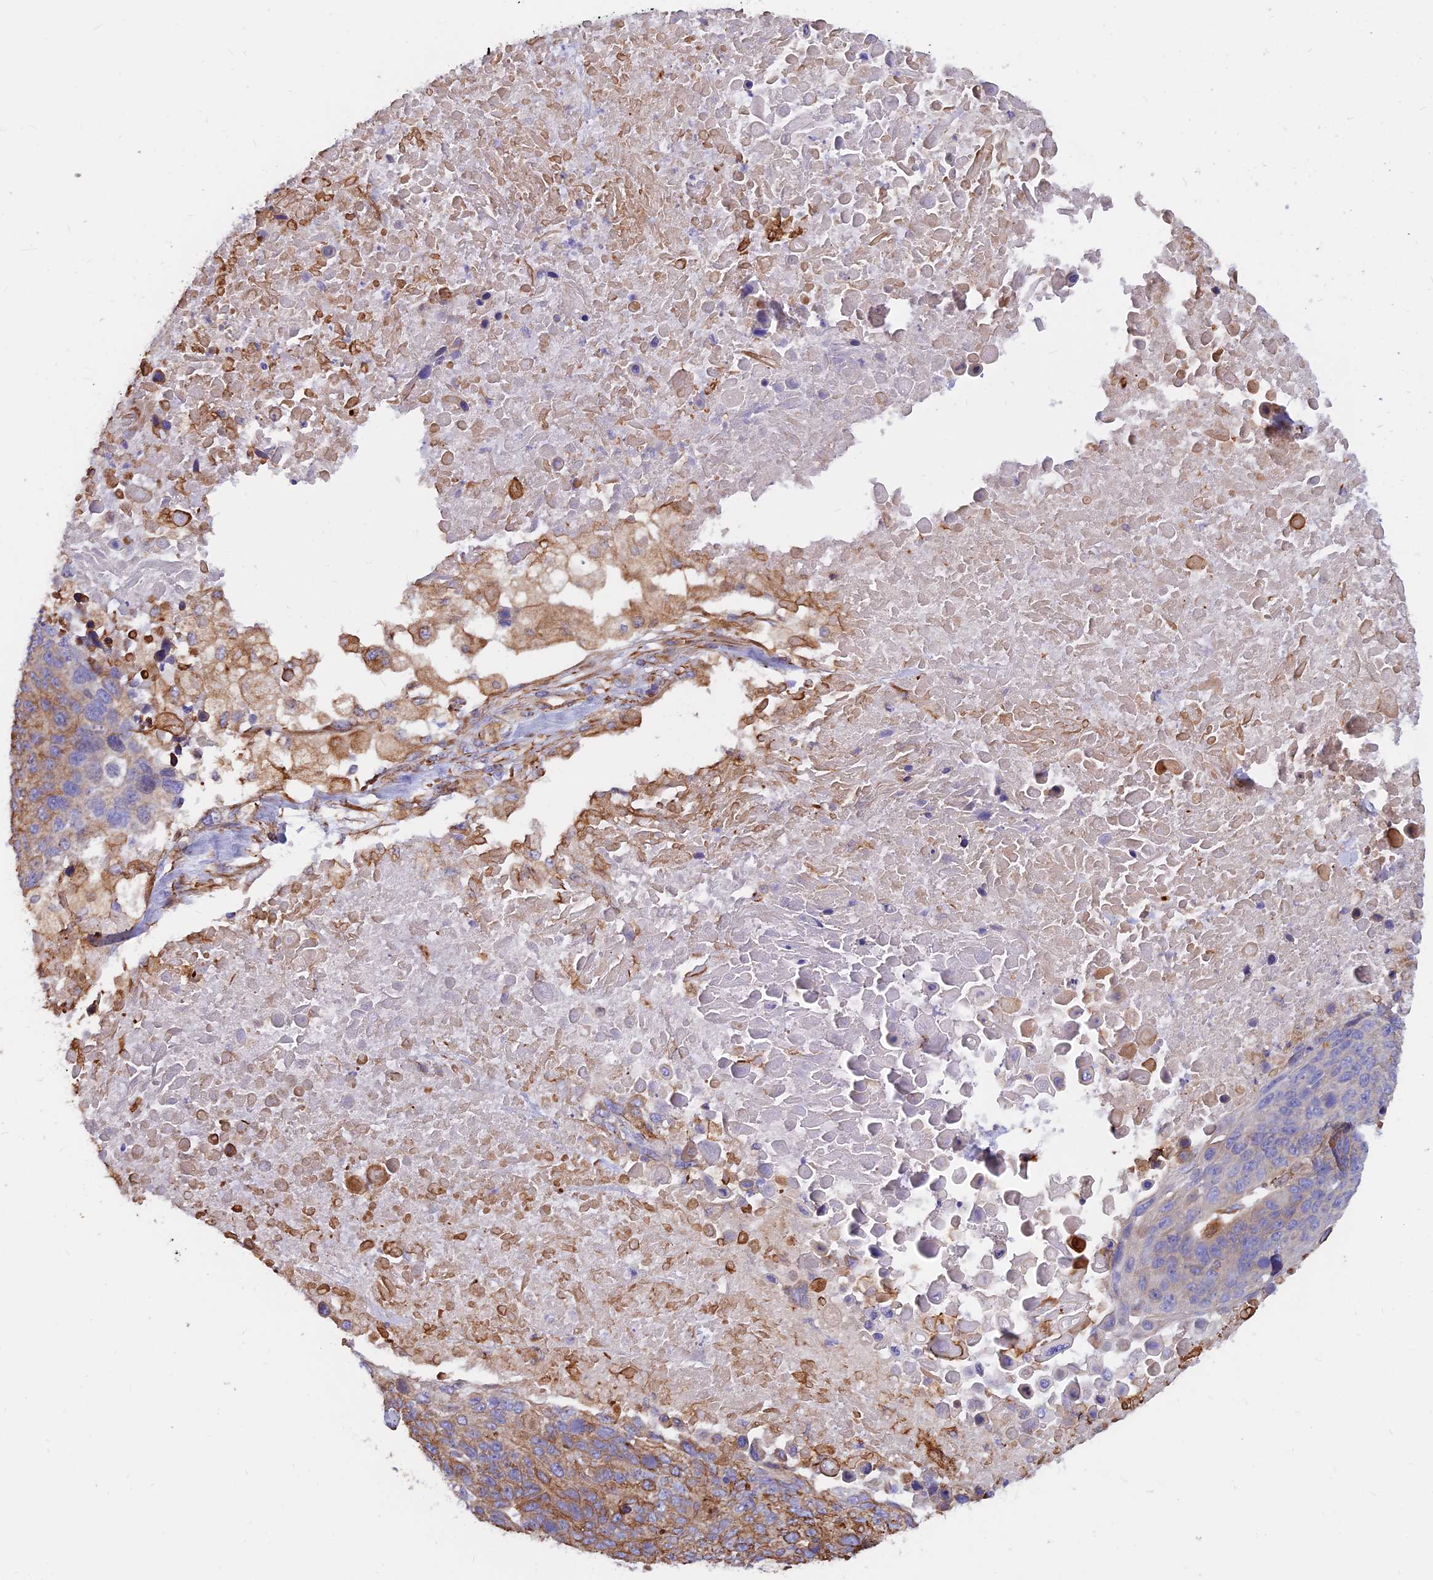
{"staining": {"intensity": "moderate", "quantity": "25%-75%", "location": "cytoplasmic/membranous"}, "tissue": "lung cancer", "cell_type": "Tumor cells", "image_type": "cancer", "snomed": [{"axis": "morphology", "description": "Normal tissue, NOS"}, {"axis": "morphology", "description": "Squamous cell carcinoma, NOS"}, {"axis": "topography", "description": "Lymph node"}, {"axis": "topography", "description": "Lung"}], "caption": "This micrograph exhibits lung squamous cell carcinoma stained with IHC to label a protein in brown. The cytoplasmic/membranous of tumor cells show moderate positivity for the protein. Nuclei are counter-stained blue.", "gene": "CDK18", "patient": {"sex": "male", "age": 66}}